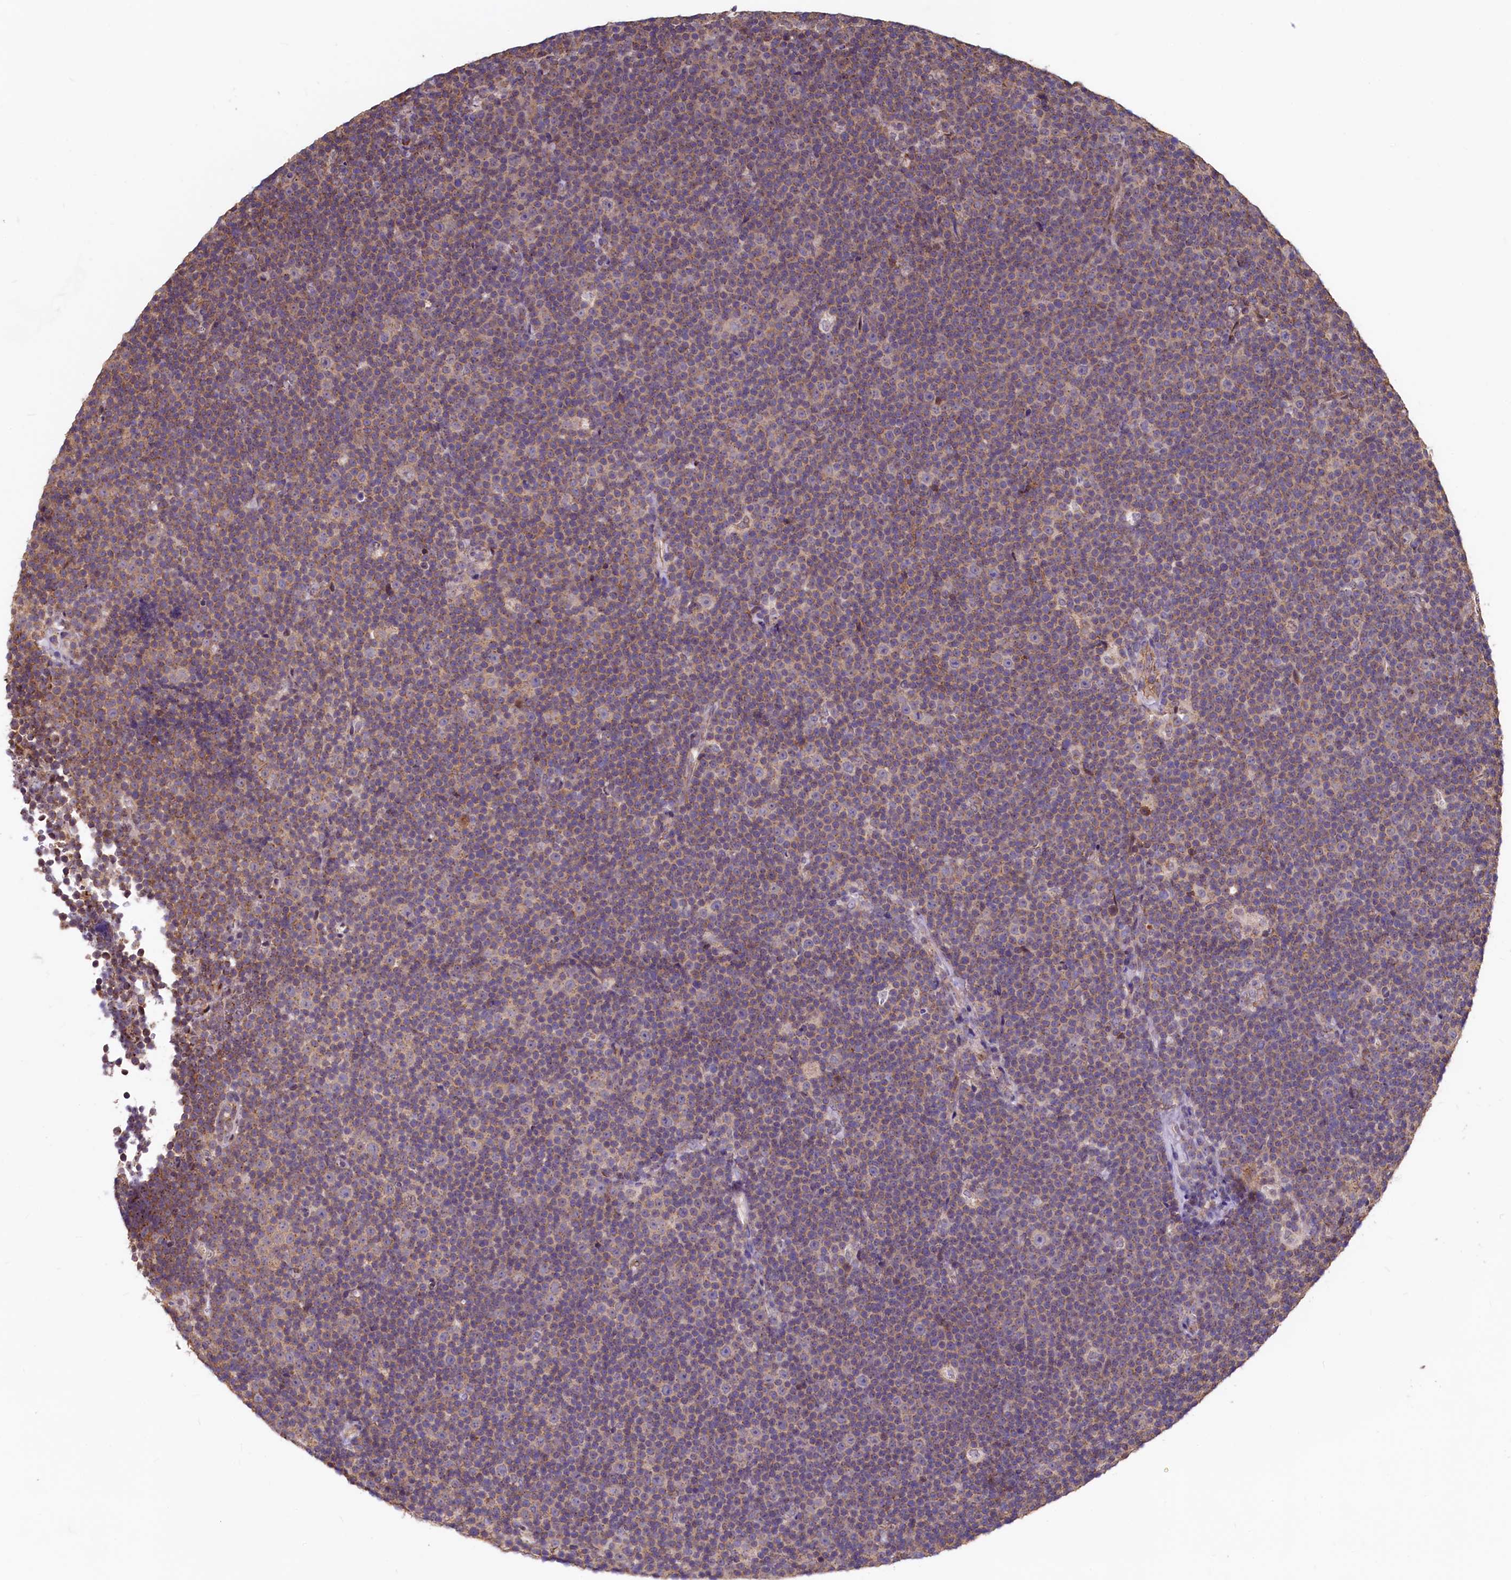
{"staining": {"intensity": "moderate", "quantity": ">75%", "location": "cytoplasmic/membranous"}, "tissue": "lymphoma", "cell_type": "Tumor cells", "image_type": "cancer", "snomed": [{"axis": "morphology", "description": "Malignant lymphoma, non-Hodgkin's type, Low grade"}, {"axis": "topography", "description": "Lymph node"}], "caption": "Low-grade malignant lymphoma, non-Hodgkin's type stained with a protein marker shows moderate staining in tumor cells.", "gene": "SEC24C", "patient": {"sex": "female", "age": 67}}